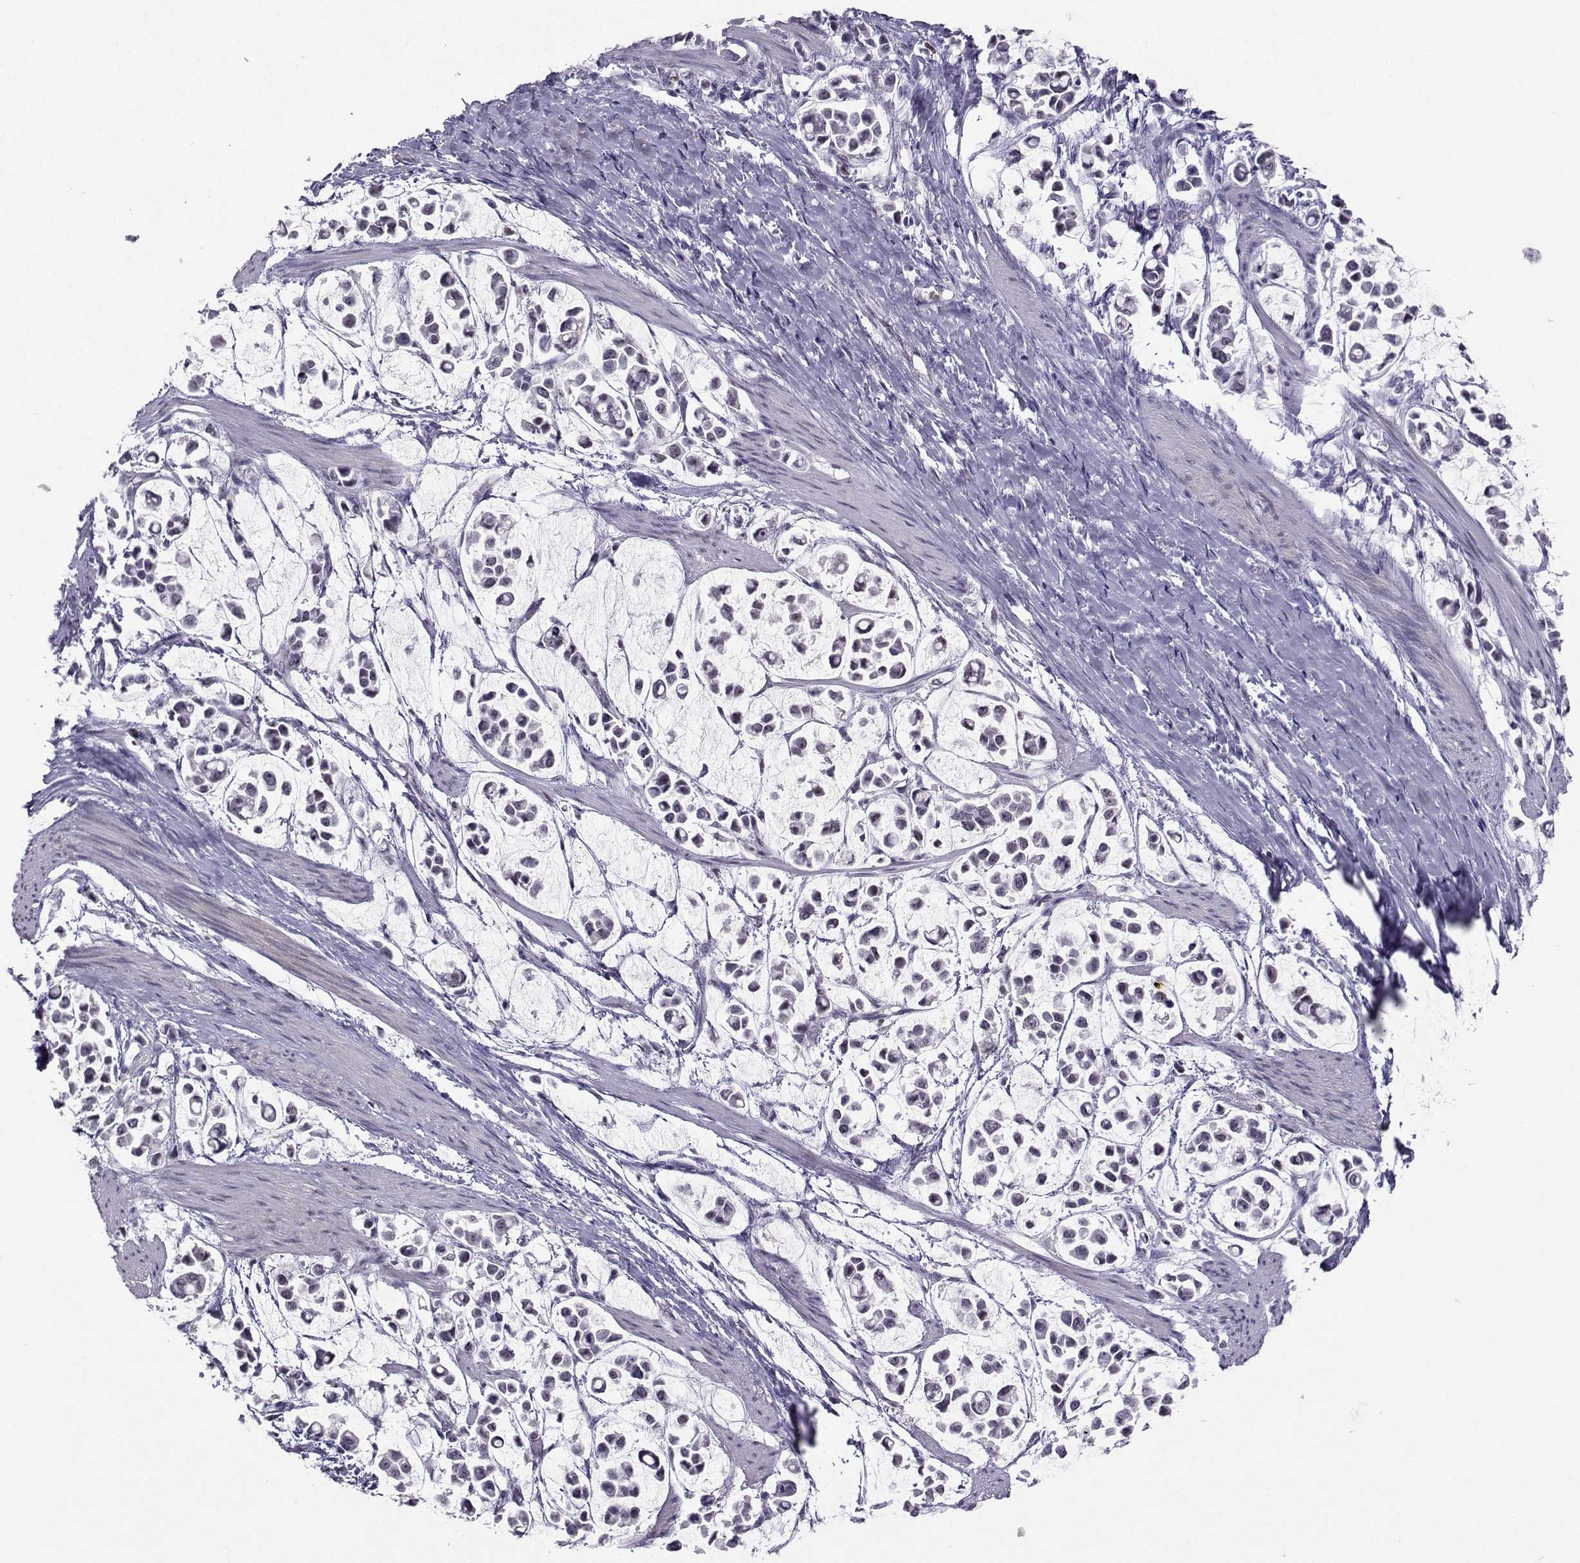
{"staining": {"intensity": "negative", "quantity": "none", "location": "none"}, "tissue": "stomach cancer", "cell_type": "Tumor cells", "image_type": "cancer", "snomed": [{"axis": "morphology", "description": "Adenocarcinoma, NOS"}, {"axis": "topography", "description": "Stomach"}], "caption": "This is an IHC image of stomach cancer (adenocarcinoma). There is no expression in tumor cells.", "gene": "TEDC2", "patient": {"sex": "male", "age": 82}}